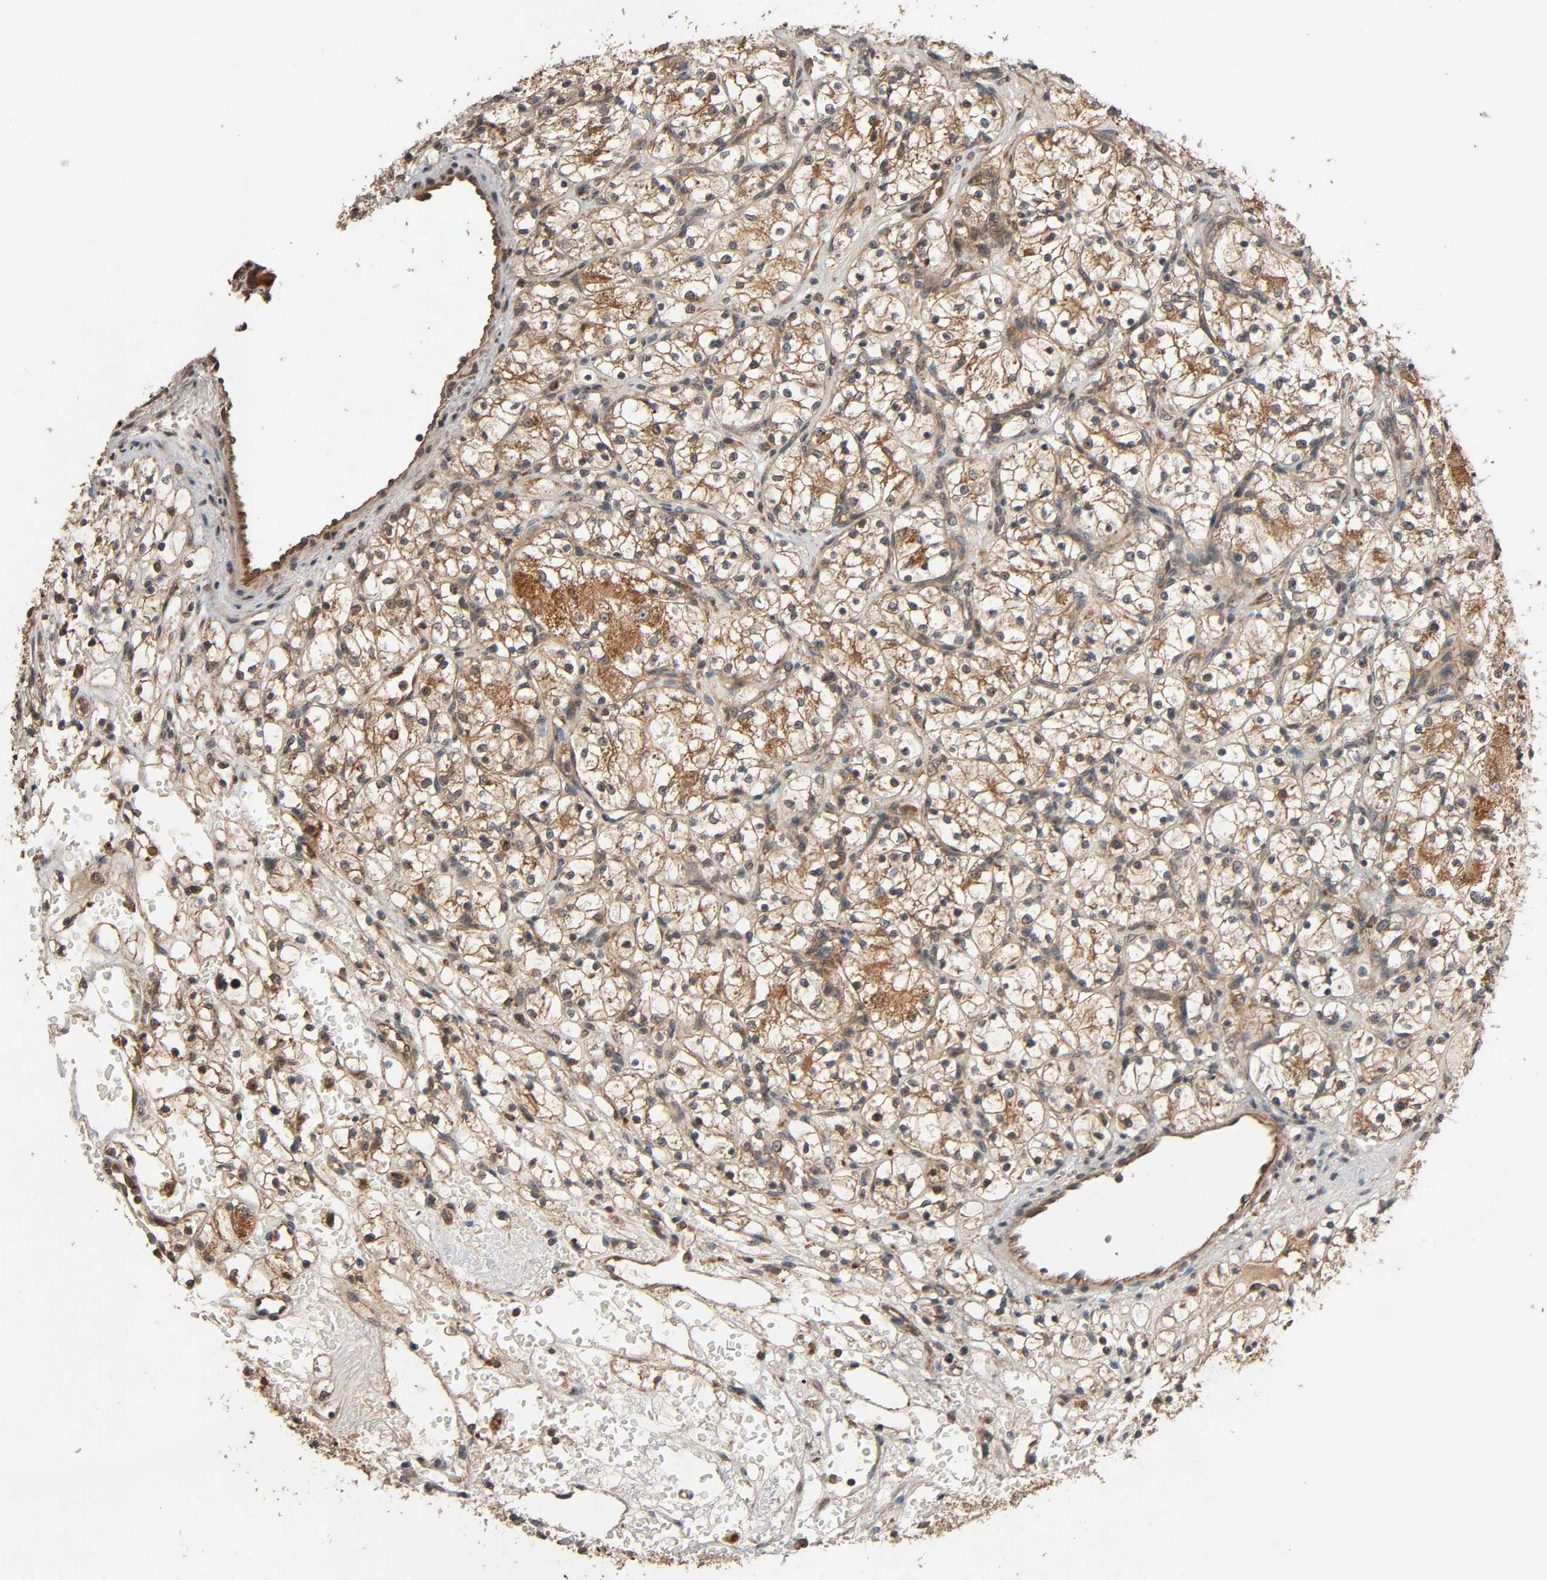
{"staining": {"intensity": "moderate", "quantity": ">75%", "location": "cytoplasmic/membranous"}, "tissue": "renal cancer", "cell_type": "Tumor cells", "image_type": "cancer", "snomed": [{"axis": "morphology", "description": "Adenocarcinoma, NOS"}, {"axis": "topography", "description": "Kidney"}], "caption": "Immunohistochemistry (IHC) of human renal adenocarcinoma exhibits medium levels of moderate cytoplasmic/membranous expression in approximately >75% of tumor cells.", "gene": "MAP3K8", "patient": {"sex": "female", "age": 60}}